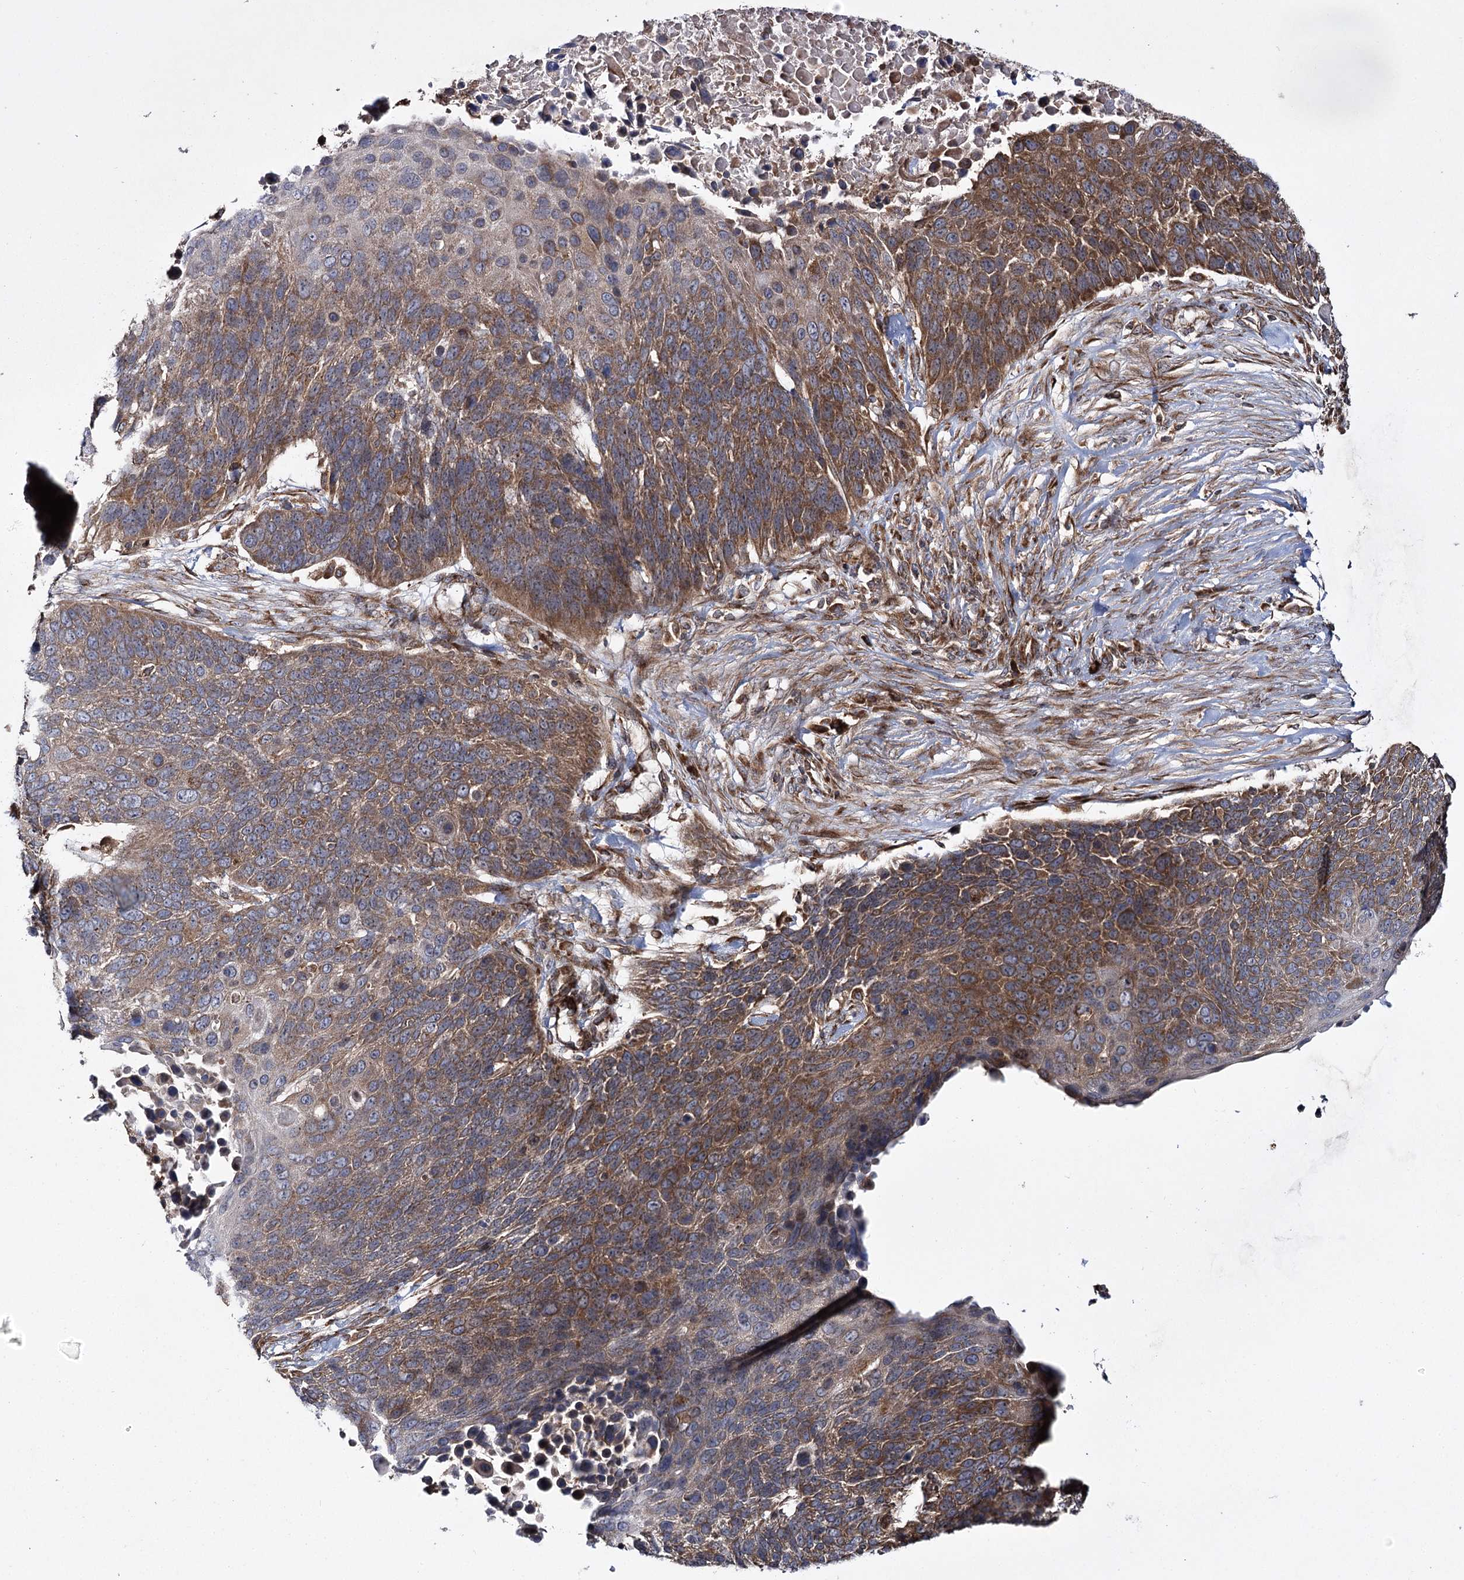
{"staining": {"intensity": "moderate", "quantity": ">75%", "location": "cytoplasmic/membranous"}, "tissue": "lung cancer", "cell_type": "Tumor cells", "image_type": "cancer", "snomed": [{"axis": "morphology", "description": "Normal tissue, NOS"}, {"axis": "morphology", "description": "Squamous cell carcinoma, NOS"}, {"axis": "topography", "description": "Lymph node"}, {"axis": "topography", "description": "Lung"}], "caption": "This image shows immunohistochemistry staining of human squamous cell carcinoma (lung), with medium moderate cytoplasmic/membranous expression in approximately >75% of tumor cells.", "gene": "HECTD2", "patient": {"sex": "male", "age": 66}}